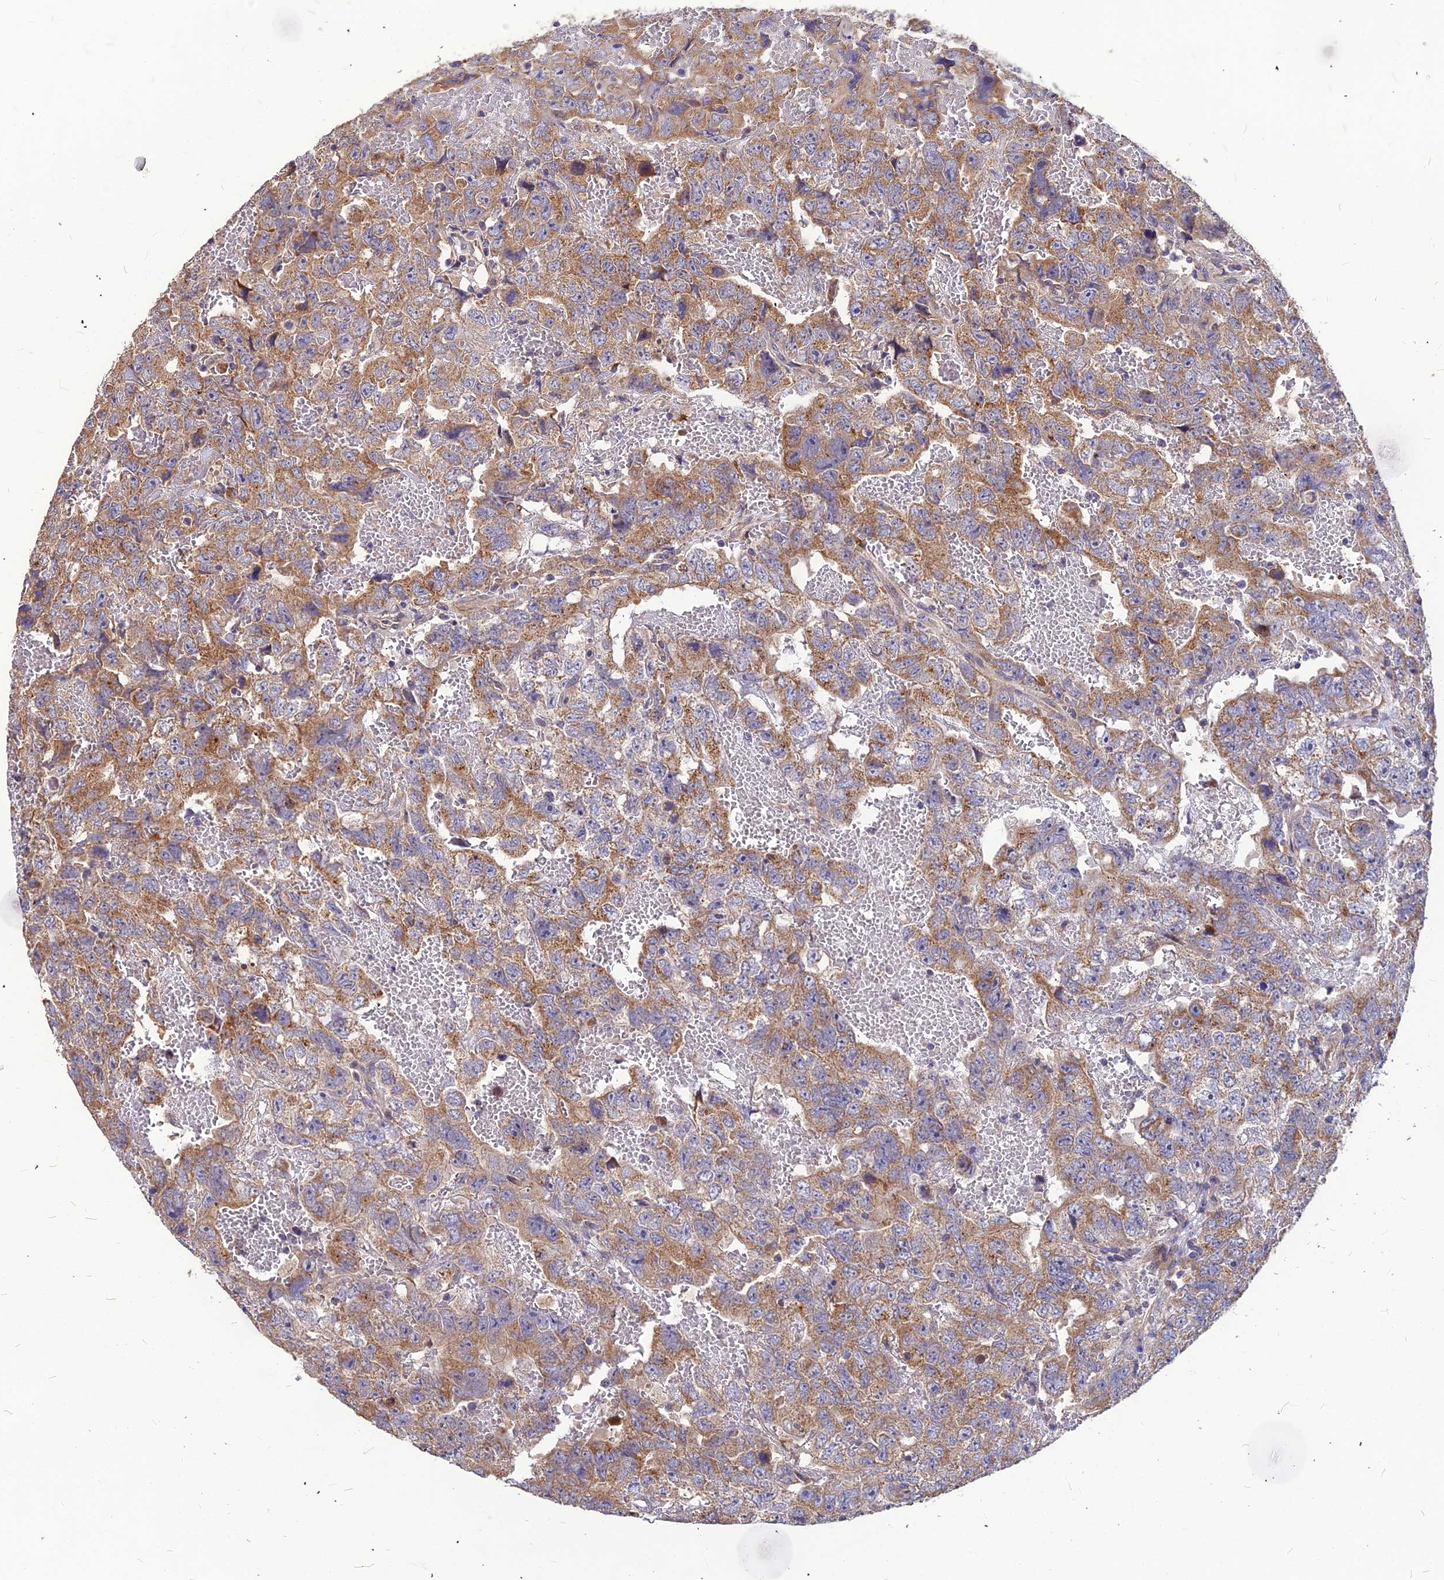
{"staining": {"intensity": "moderate", "quantity": ">75%", "location": "cytoplasmic/membranous"}, "tissue": "testis cancer", "cell_type": "Tumor cells", "image_type": "cancer", "snomed": [{"axis": "morphology", "description": "Carcinoma, Embryonal, NOS"}, {"axis": "topography", "description": "Testis"}], "caption": "Immunohistochemistry (IHC) image of testis embryonal carcinoma stained for a protein (brown), which demonstrates medium levels of moderate cytoplasmic/membranous positivity in about >75% of tumor cells.", "gene": "LEKR1", "patient": {"sex": "male", "age": 45}}